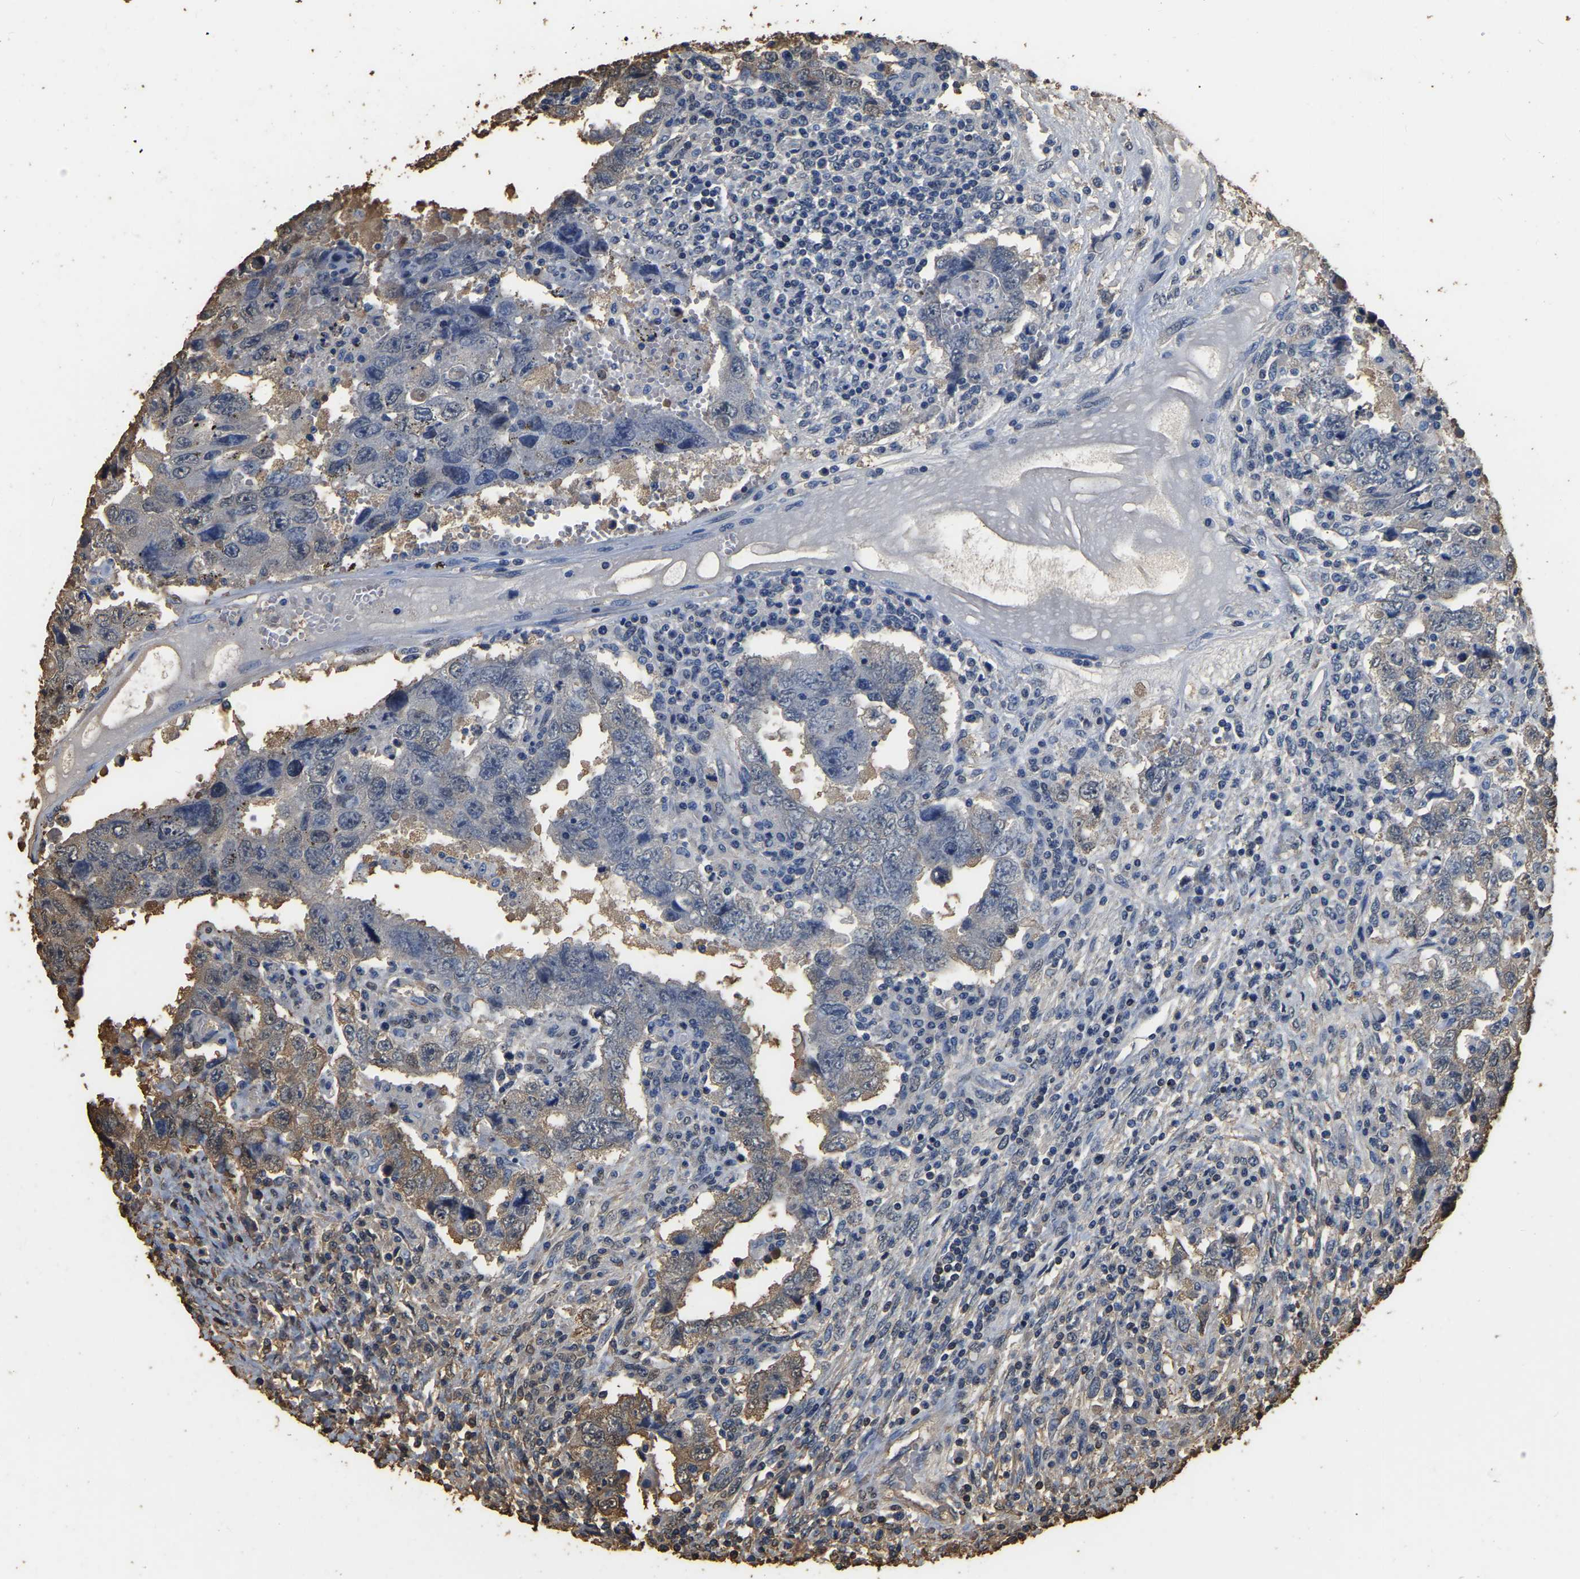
{"staining": {"intensity": "moderate", "quantity": "<25%", "location": "cytoplasmic/membranous"}, "tissue": "testis cancer", "cell_type": "Tumor cells", "image_type": "cancer", "snomed": [{"axis": "morphology", "description": "Carcinoma, Embryonal, NOS"}, {"axis": "topography", "description": "Testis"}], "caption": "Testis embryonal carcinoma stained with DAB immunohistochemistry exhibits low levels of moderate cytoplasmic/membranous staining in about <25% of tumor cells.", "gene": "LDHB", "patient": {"sex": "male", "age": 26}}